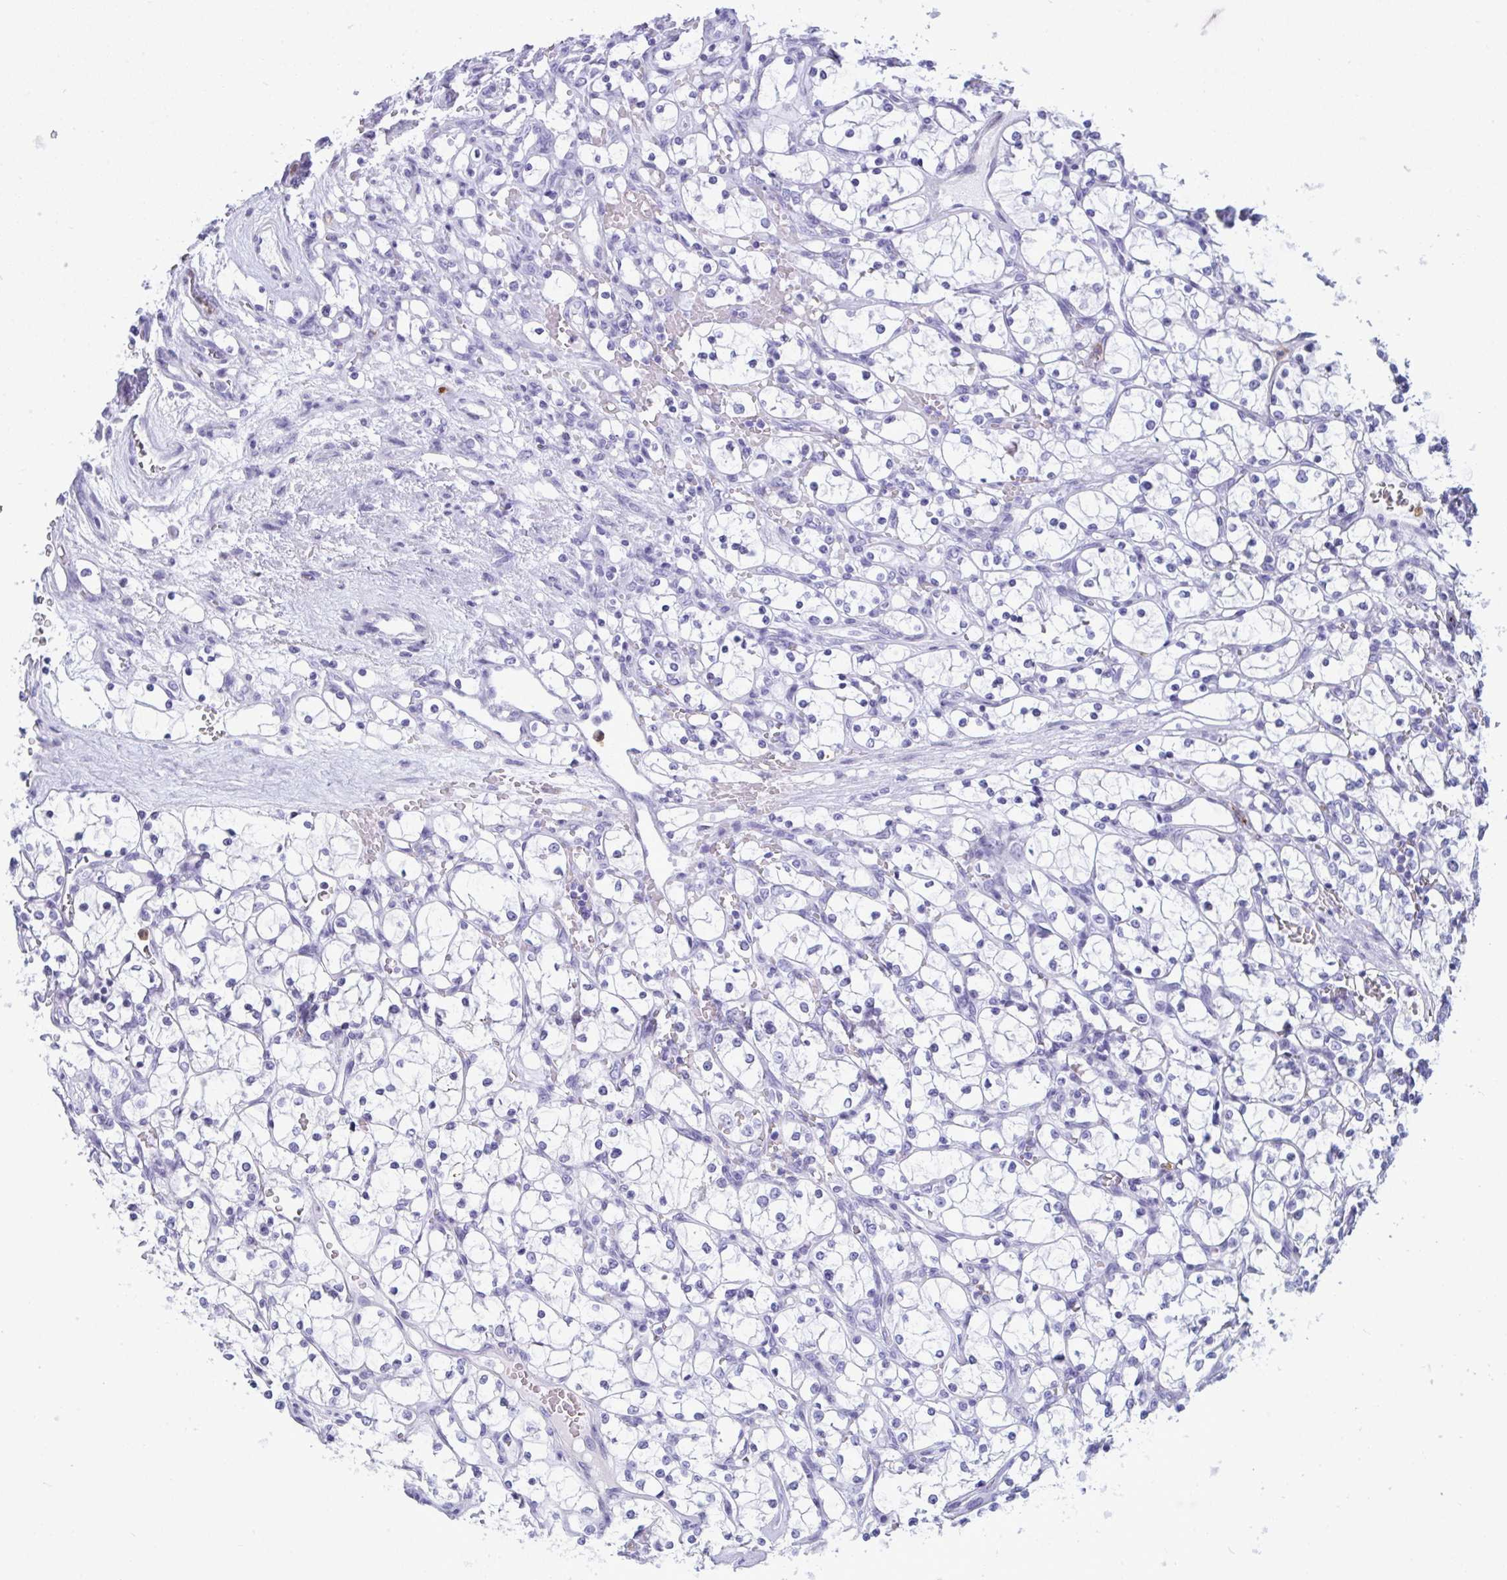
{"staining": {"intensity": "negative", "quantity": "none", "location": "none"}, "tissue": "renal cancer", "cell_type": "Tumor cells", "image_type": "cancer", "snomed": [{"axis": "morphology", "description": "Adenocarcinoma, NOS"}, {"axis": "topography", "description": "Kidney"}], "caption": "Immunohistochemistry of human renal cancer (adenocarcinoma) displays no expression in tumor cells. (DAB (3,3'-diaminobenzidine) immunohistochemistry, high magnification).", "gene": "ARHGAP42", "patient": {"sex": "female", "age": 69}}